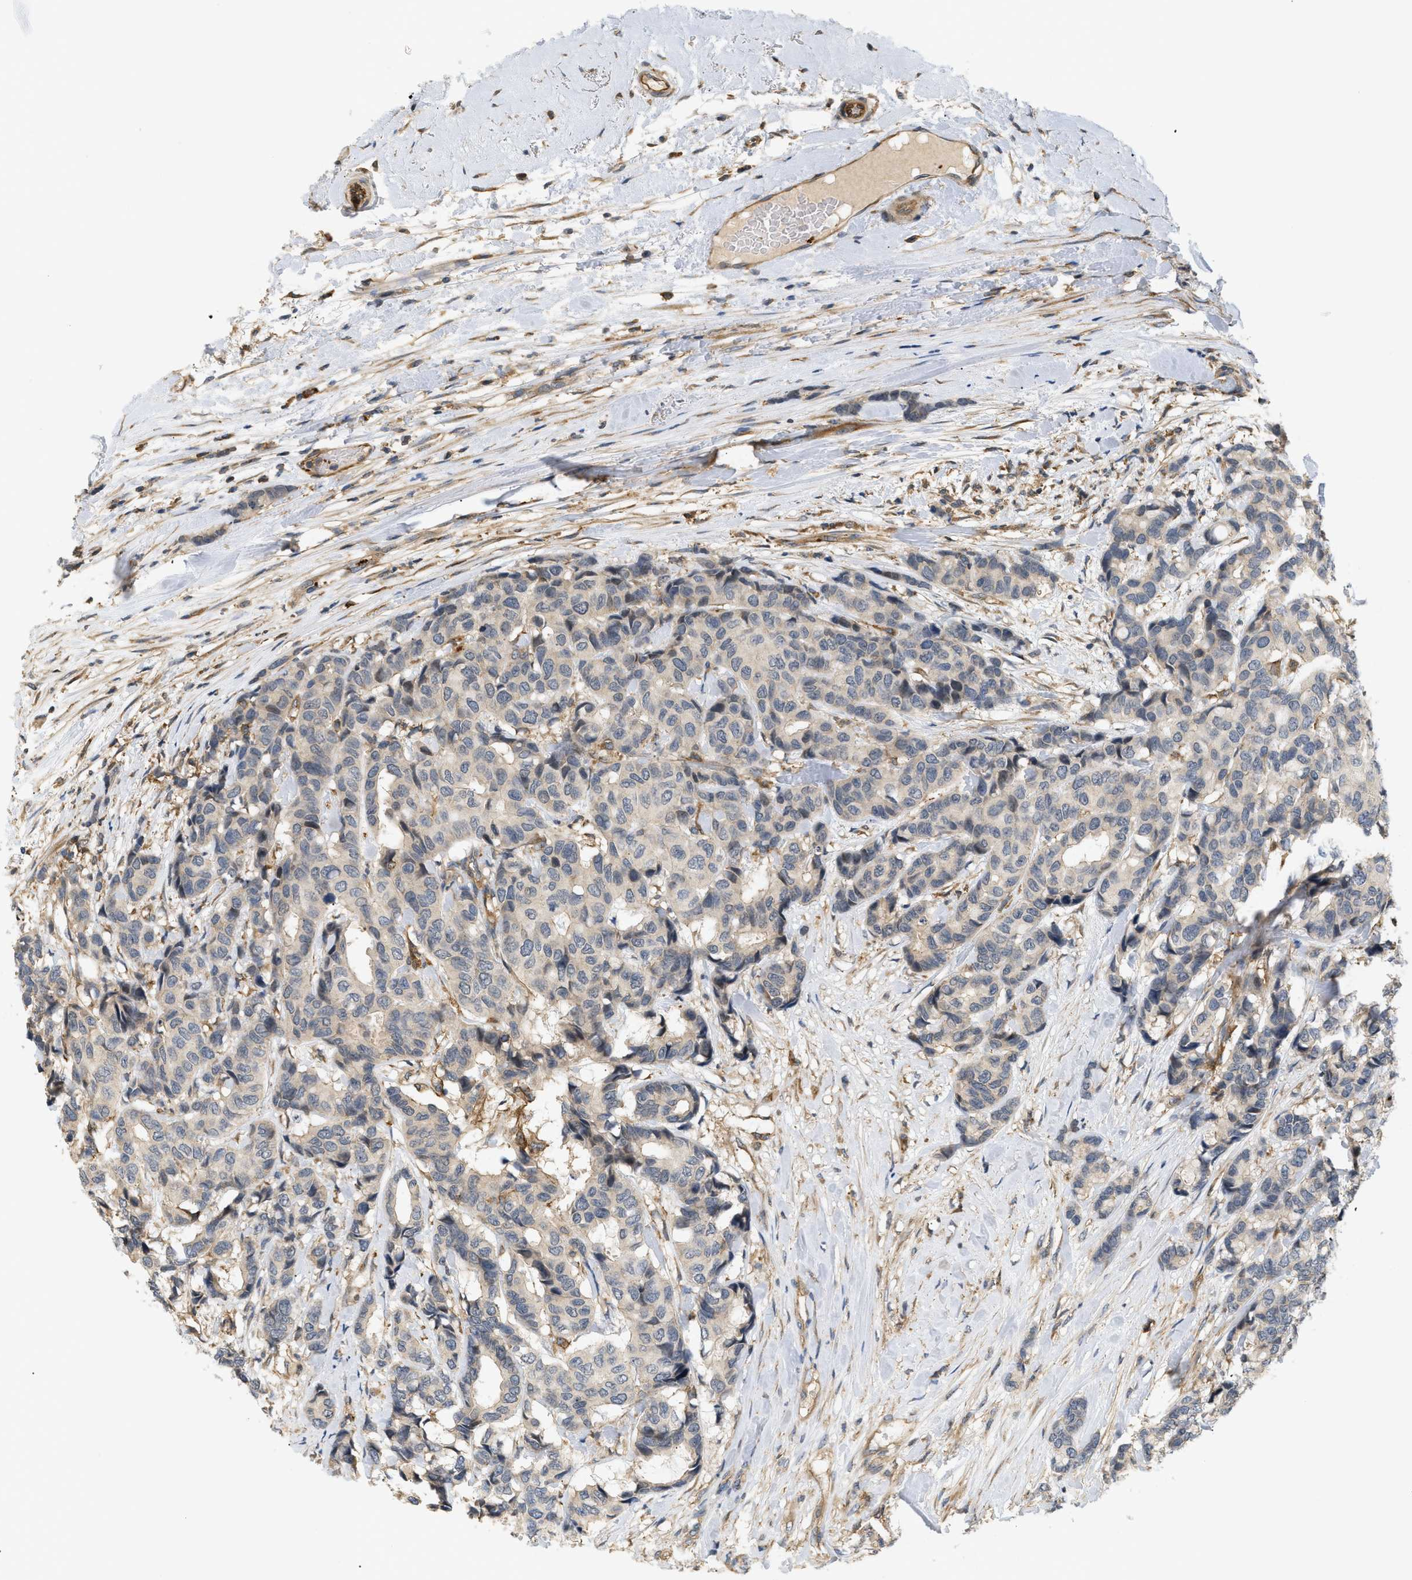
{"staining": {"intensity": "weak", "quantity": "<25%", "location": "cytoplasmic/membranous"}, "tissue": "breast cancer", "cell_type": "Tumor cells", "image_type": "cancer", "snomed": [{"axis": "morphology", "description": "Duct carcinoma"}, {"axis": "topography", "description": "Breast"}], "caption": "Immunohistochemical staining of human infiltrating ductal carcinoma (breast) displays no significant expression in tumor cells.", "gene": "CORO2B", "patient": {"sex": "female", "age": 87}}